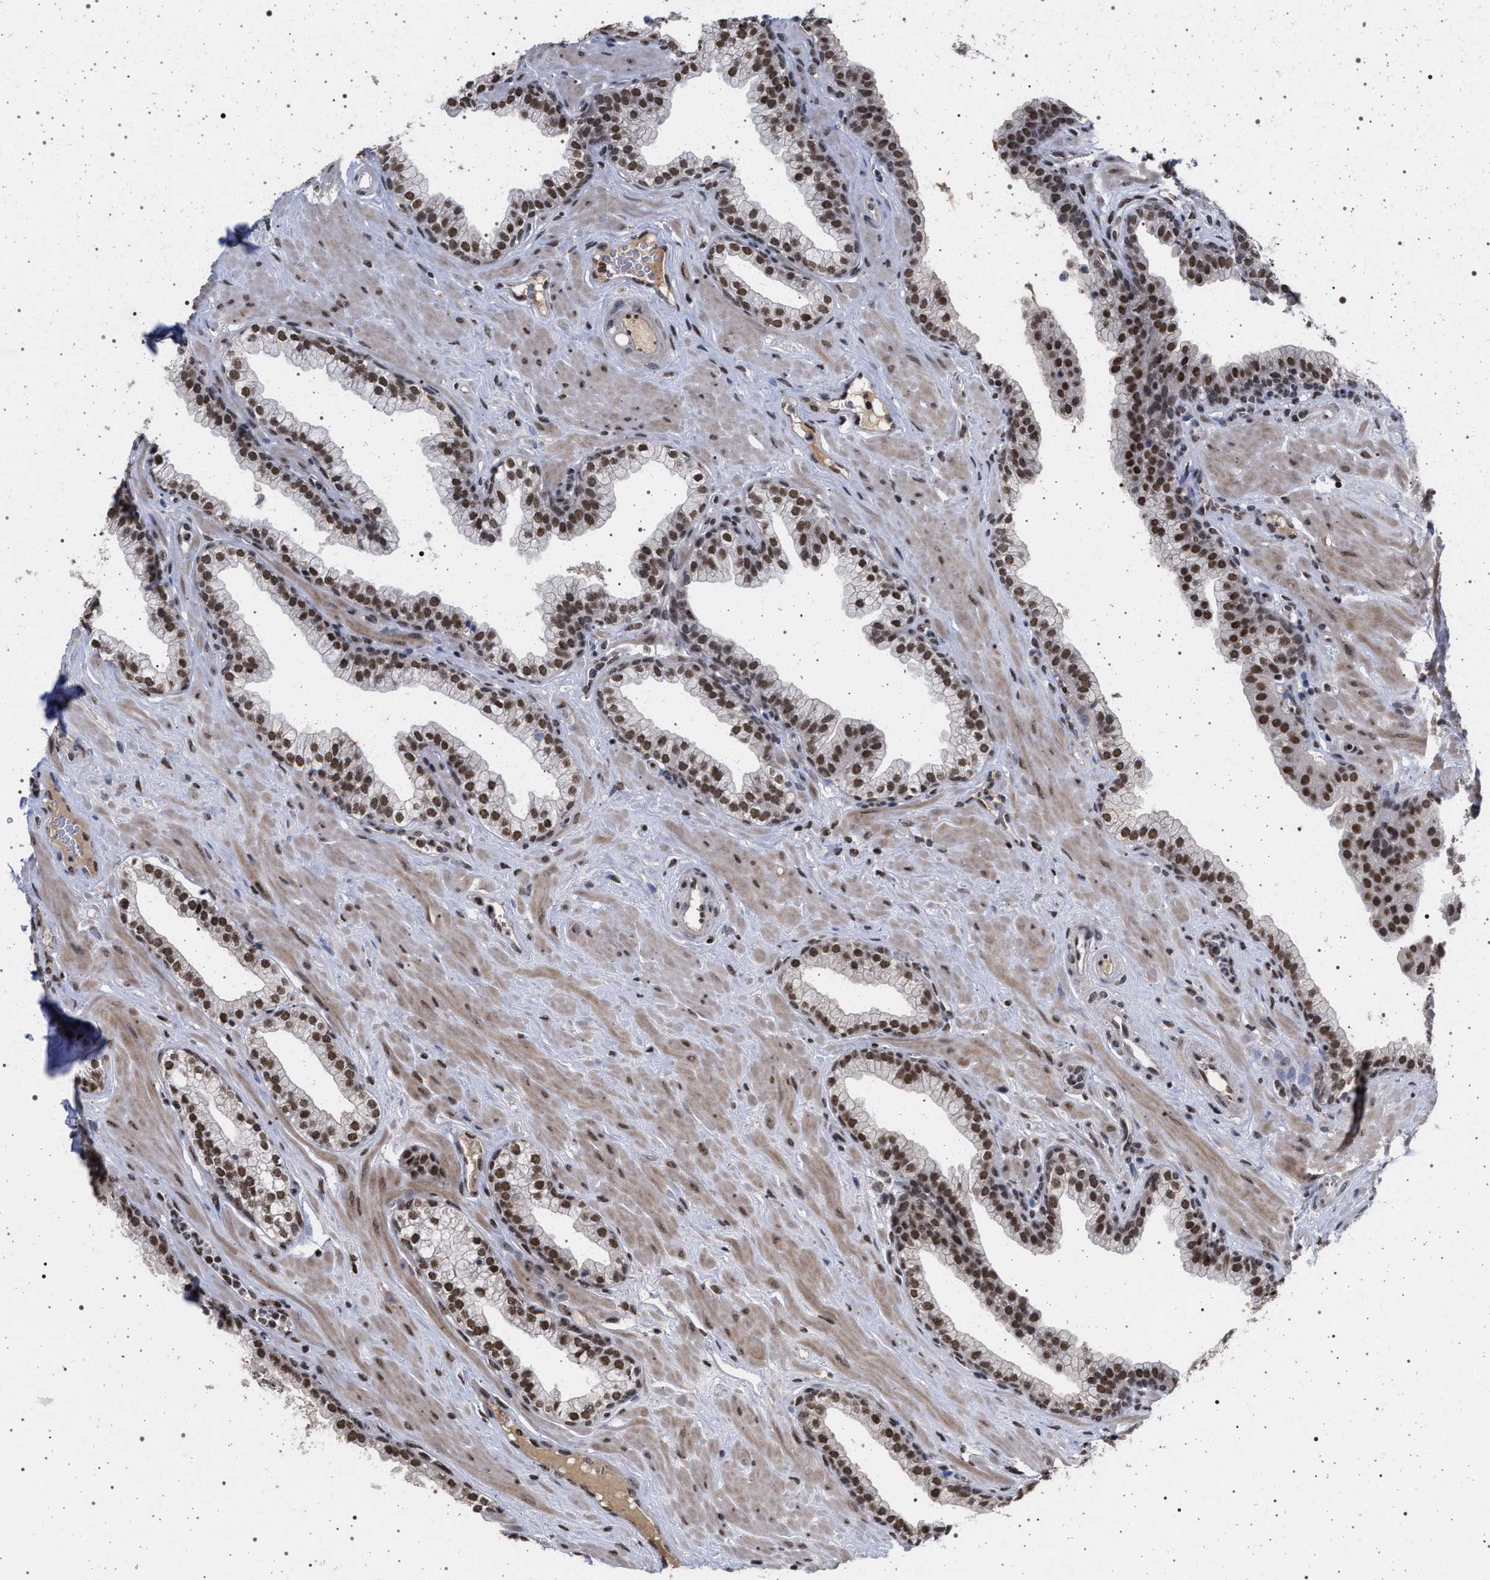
{"staining": {"intensity": "strong", "quantity": ">75%", "location": "nuclear"}, "tissue": "prostate", "cell_type": "Glandular cells", "image_type": "normal", "snomed": [{"axis": "morphology", "description": "Normal tissue, NOS"}, {"axis": "morphology", "description": "Urothelial carcinoma, Low grade"}, {"axis": "topography", "description": "Urinary bladder"}, {"axis": "topography", "description": "Prostate"}], "caption": "Prostate stained with IHC exhibits strong nuclear staining in approximately >75% of glandular cells. (Stains: DAB (3,3'-diaminobenzidine) in brown, nuclei in blue, Microscopy: brightfield microscopy at high magnification).", "gene": "PHF12", "patient": {"sex": "male", "age": 60}}